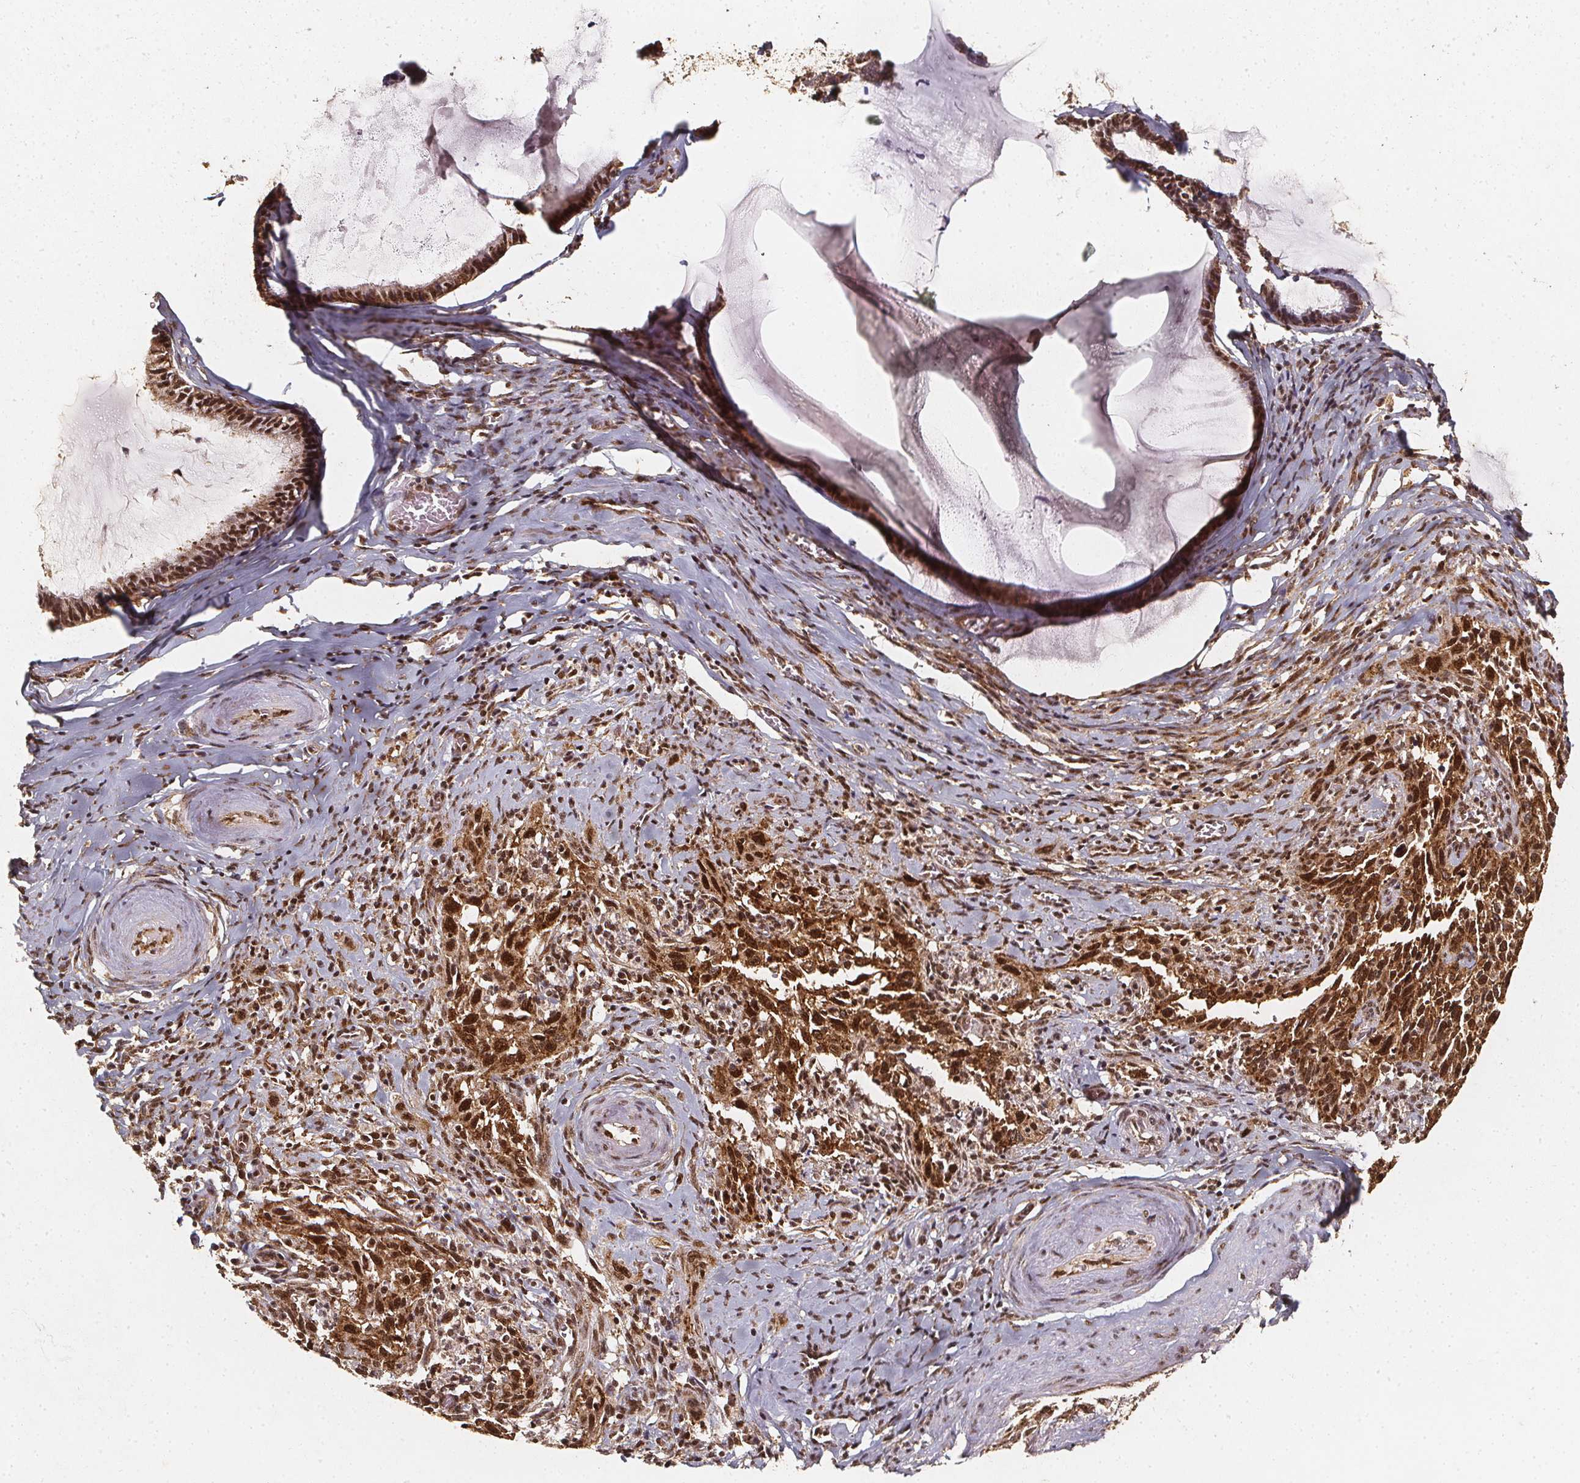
{"staining": {"intensity": "strong", "quantity": ">75%", "location": "cytoplasmic/membranous,nuclear"}, "tissue": "cervical cancer", "cell_type": "Tumor cells", "image_type": "cancer", "snomed": [{"axis": "morphology", "description": "Squamous cell carcinoma, NOS"}, {"axis": "topography", "description": "Cervix"}], "caption": "There is high levels of strong cytoplasmic/membranous and nuclear staining in tumor cells of cervical cancer, as demonstrated by immunohistochemical staining (brown color).", "gene": "SMN1", "patient": {"sex": "female", "age": 51}}